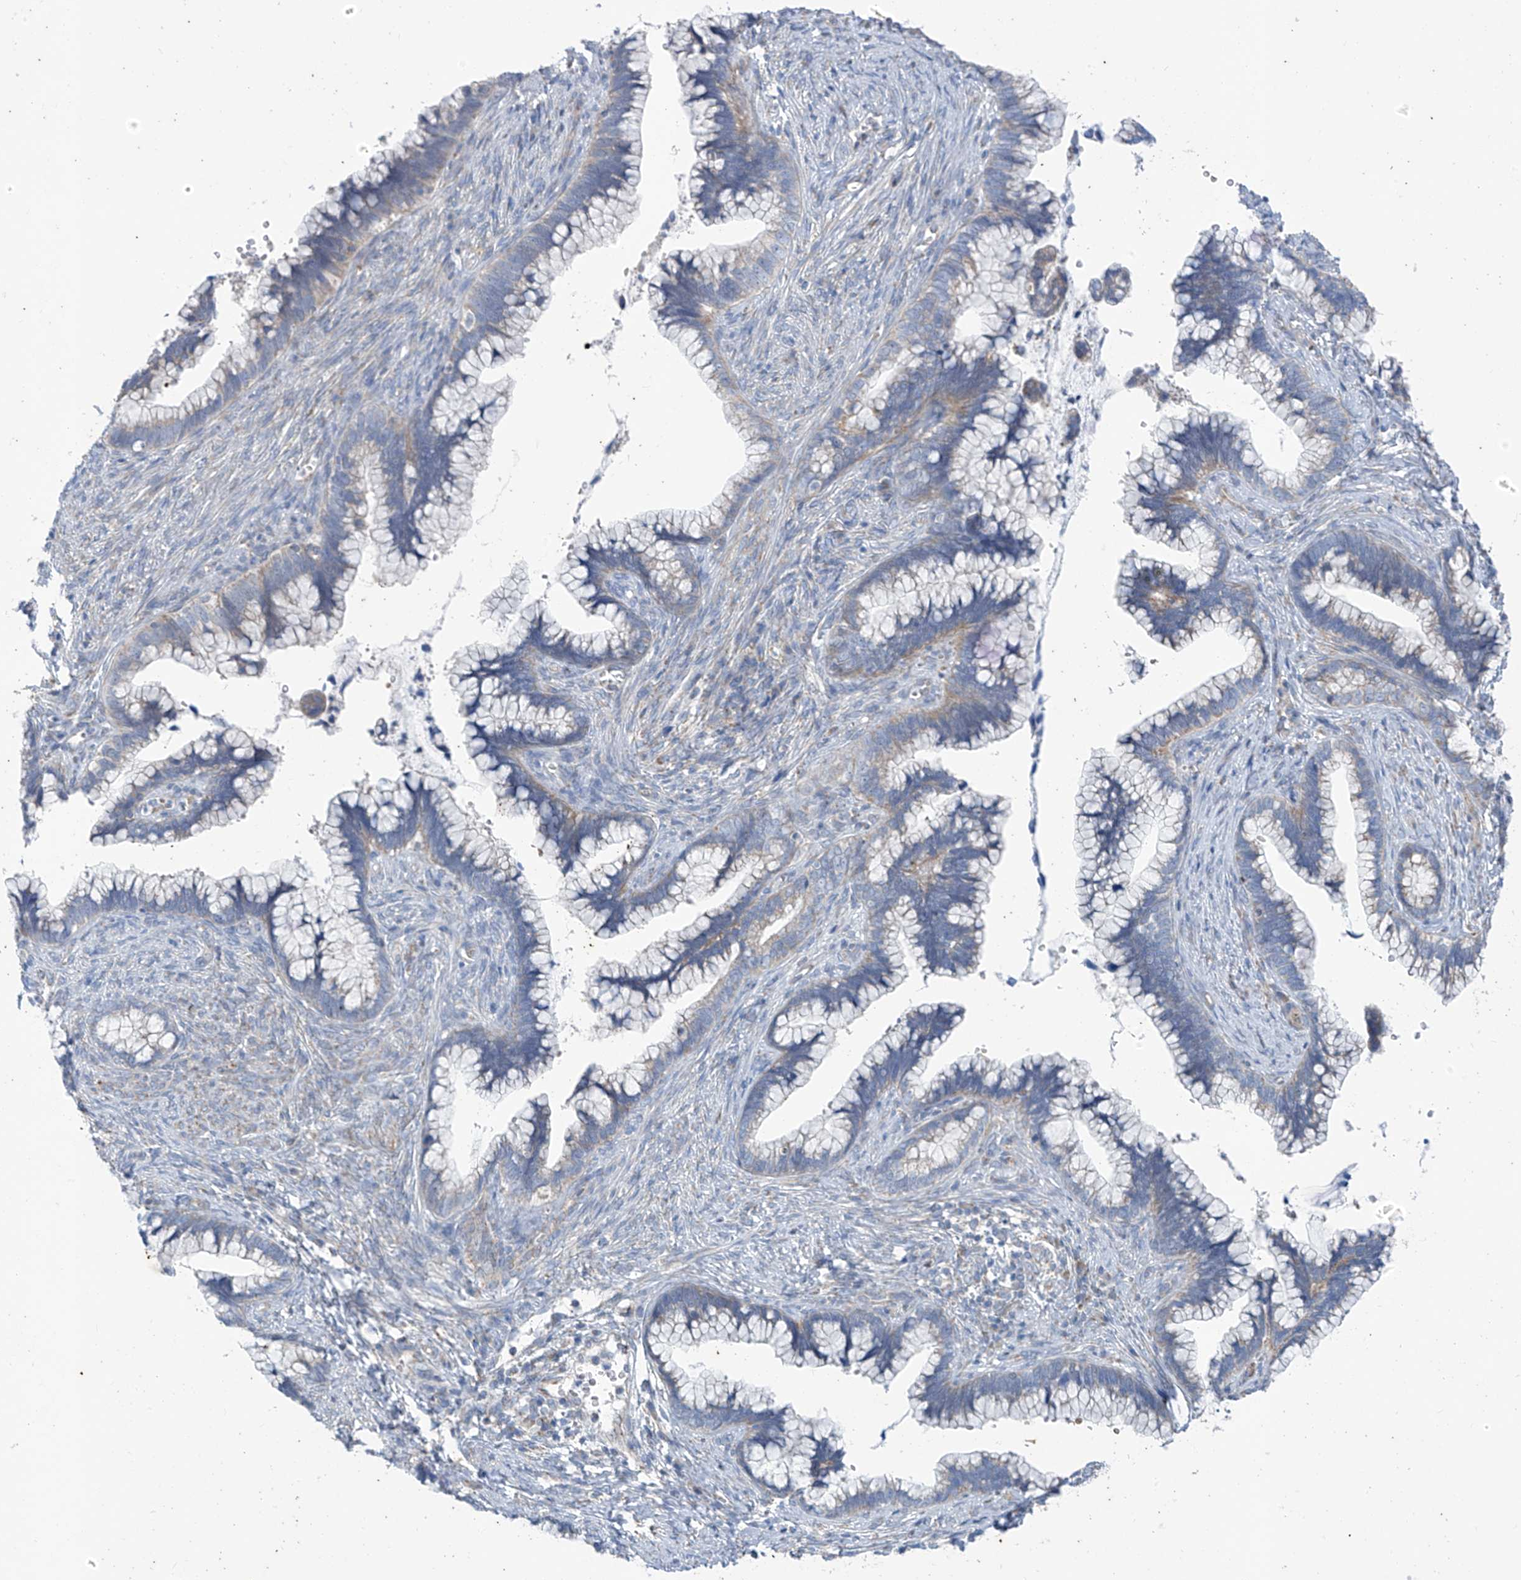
{"staining": {"intensity": "weak", "quantity": "<25%", "location": "cytoplasmic/membranous"}, "tissue": "cervical cancer", "cell_type": "Tumor cells", "image_type": "cancer", "snomed": [{"axis": "morphology", "description": "Adenocarcinoma, NOS"}, {"axis": "topography", "description": "Cervix"}], "caption": "An image of cervical cancer stained for a protein displays no brown staining in tumor cells.", "gene": "EOMES", "patient": {"sex": "female", "age": 44}}